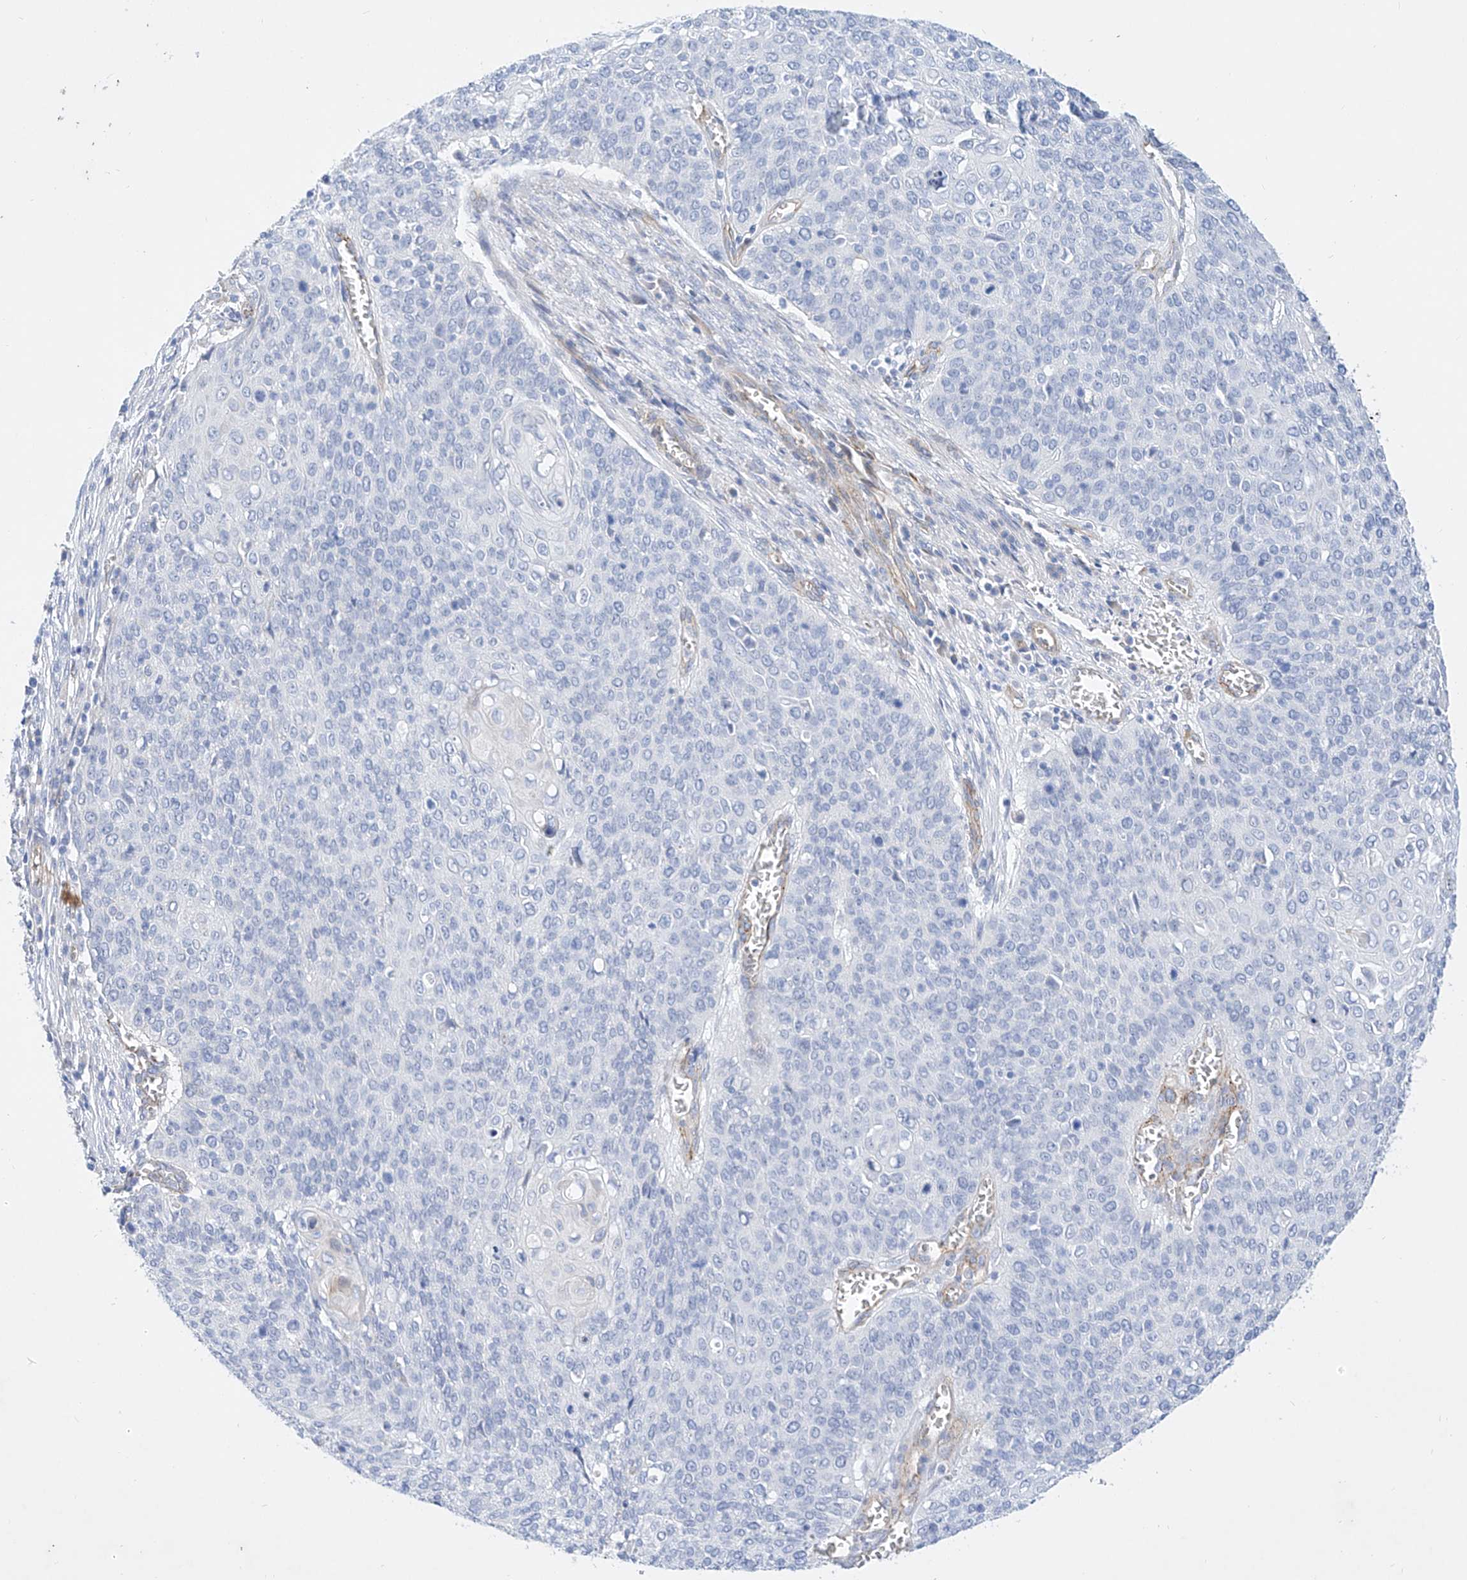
{"staining": {"intensity": "negative", "quantity": "none", "location": "none"}, "tissue": "cervical cancer", "cell_type": "Tumor cells", "image_type": "cancer", "snomed": [{"axis": "morphology", "description": "Squamous cell carcinoma, NOS"}, {"axis": "topography", "description": "Cervix"}], "caption": "DAB immunohistochemical staining of human cervical cancer (squamous cell carcinoma) exhibits no significant expression in tumor cells. Brightfield microscopy of immunohistochemistry stained with DAB (brown) and hematoxylin (blue), captured at high magnification.", "gene": "SBSPON", "patient": {"sex": "female", "age": 39}}